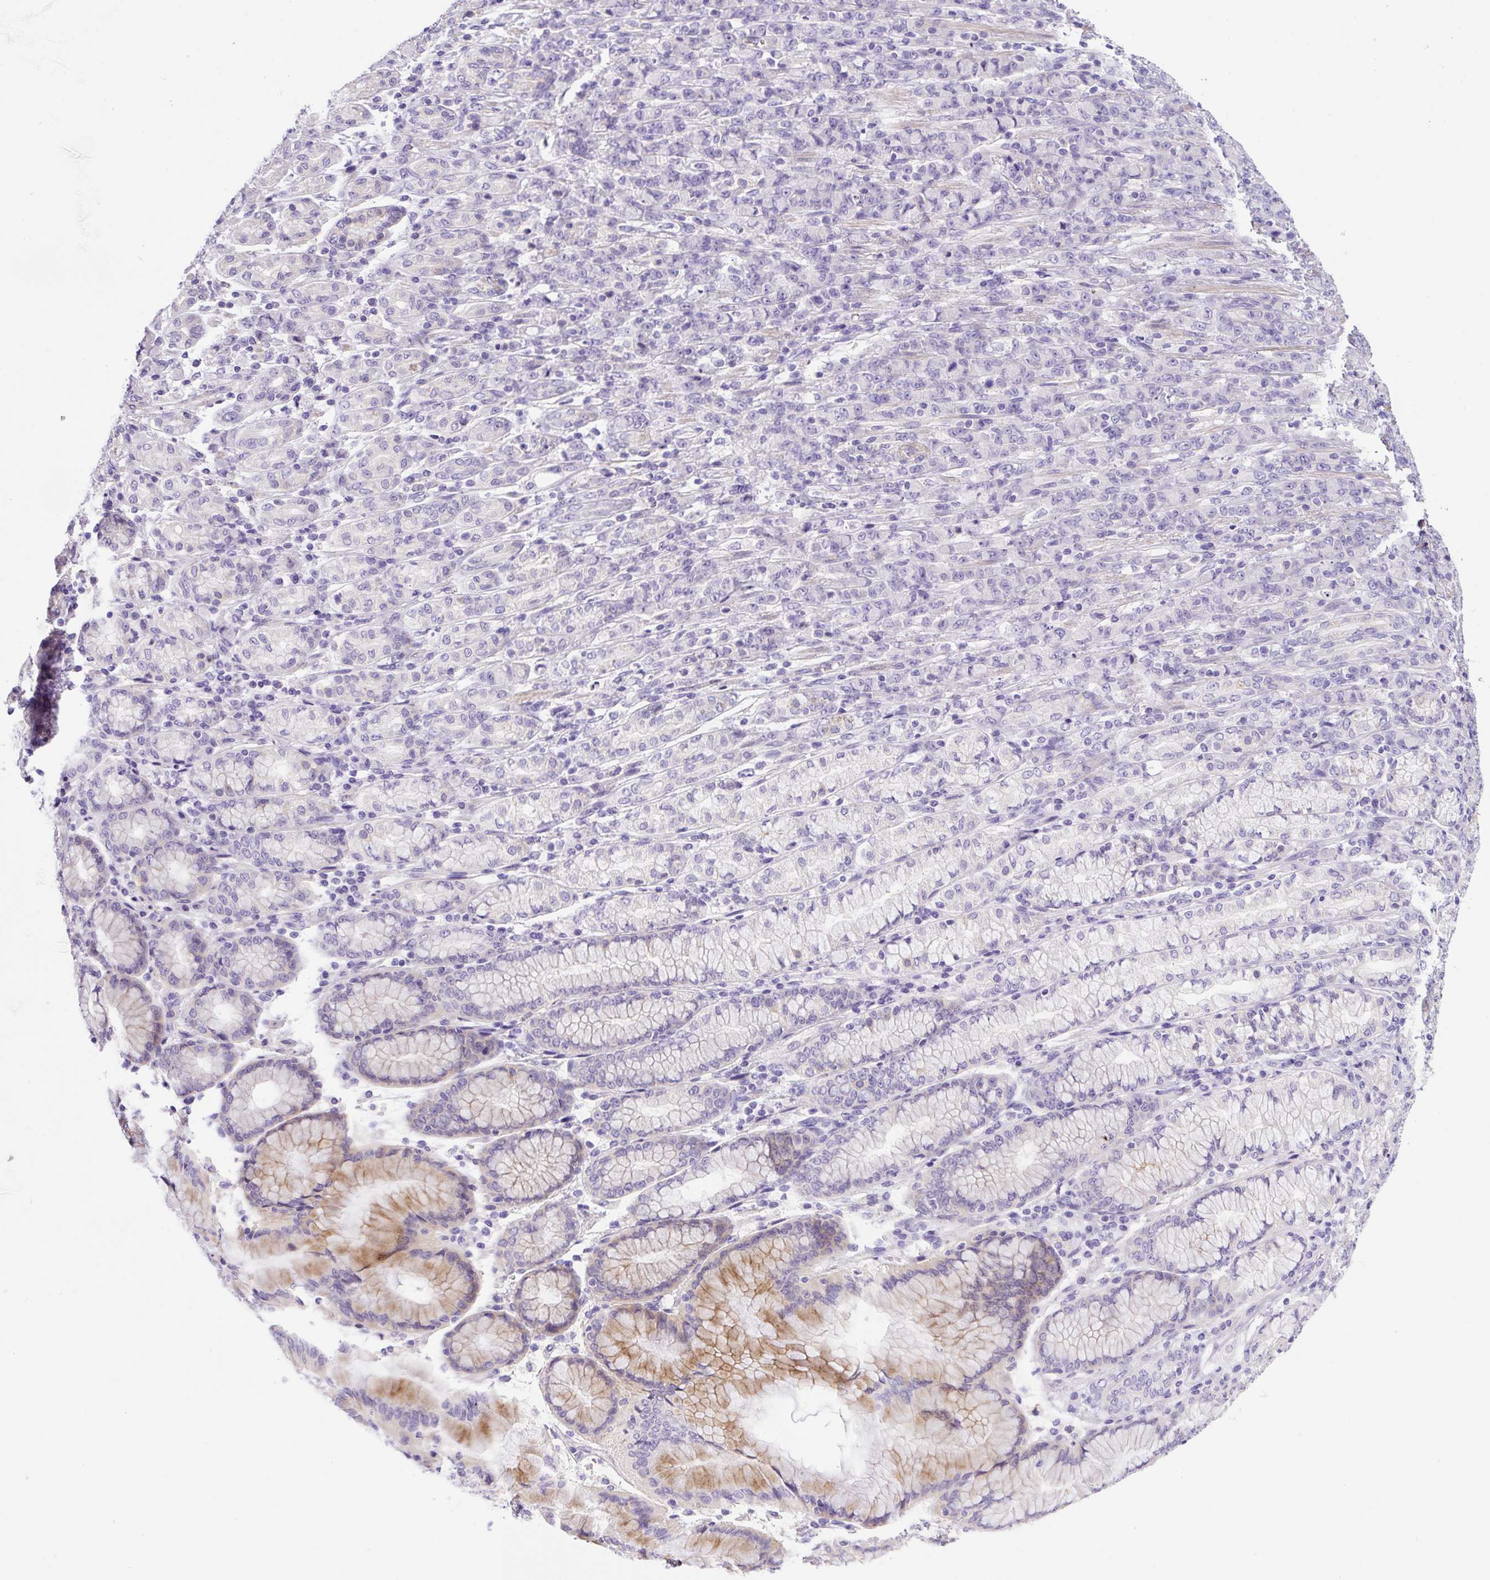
{"staining": {"intensity": "negative", "quantity": "none", "location": "none"}, "tissue": "stomach cancer", "cell_type": "Tumor cells", "image_type": "cancer", "snomed": [{"axis": "morphology", "description": "Normal tissue, NOS"}, {"axis": "morphology", "description": "Adenocarcinoma, NOS"}, {"axis": "topography", "description": "Stomach"}], "caption": "Immunohistochemistry (IHC) histopathology image of human stomach adenocarcinoma stained for a protein (brown), which exhibits no staining in tumor cells.", "gene": "NPTN", "patient": {"sex": "female", "age": 79}}